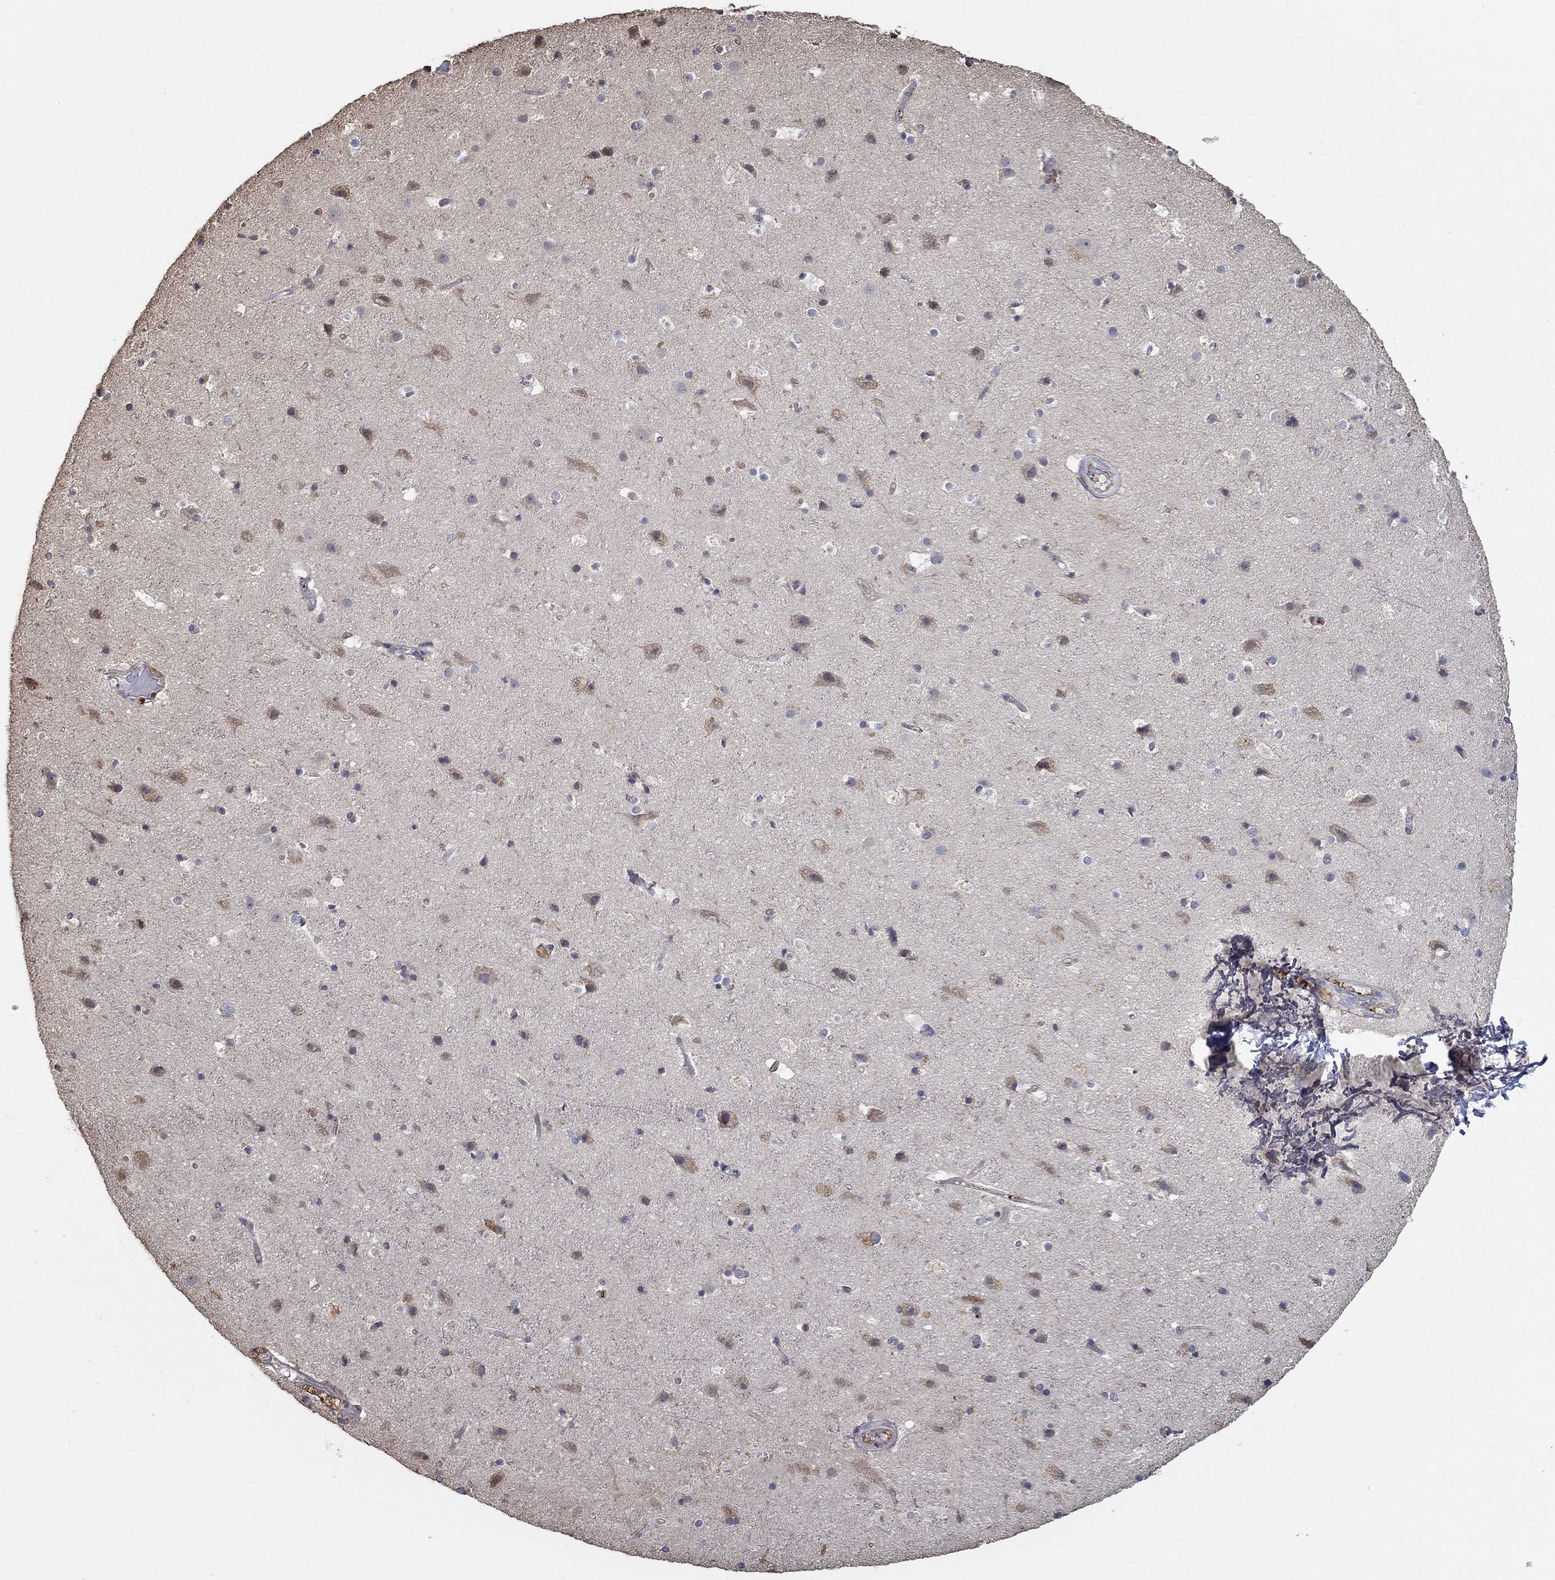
{"staining": {"intensity": "negative", "quantity": "none", "location": "none"}, "tissue": "cerebral cortex", "cell_type": "Endothelial cells", "image_type": "normal", "snomed": [{"axis": "morphology", "description": "Normal tissue, NOS"}, {"axis": "topography", "description": "Cerebral cortex"}], "caption": "This is a micrograph of IHC staining of benign cerebral cortex, which shows no positivity in endothelial cells.", "gene": "IL10", "patient": {"sex": "female", "age": 52}}